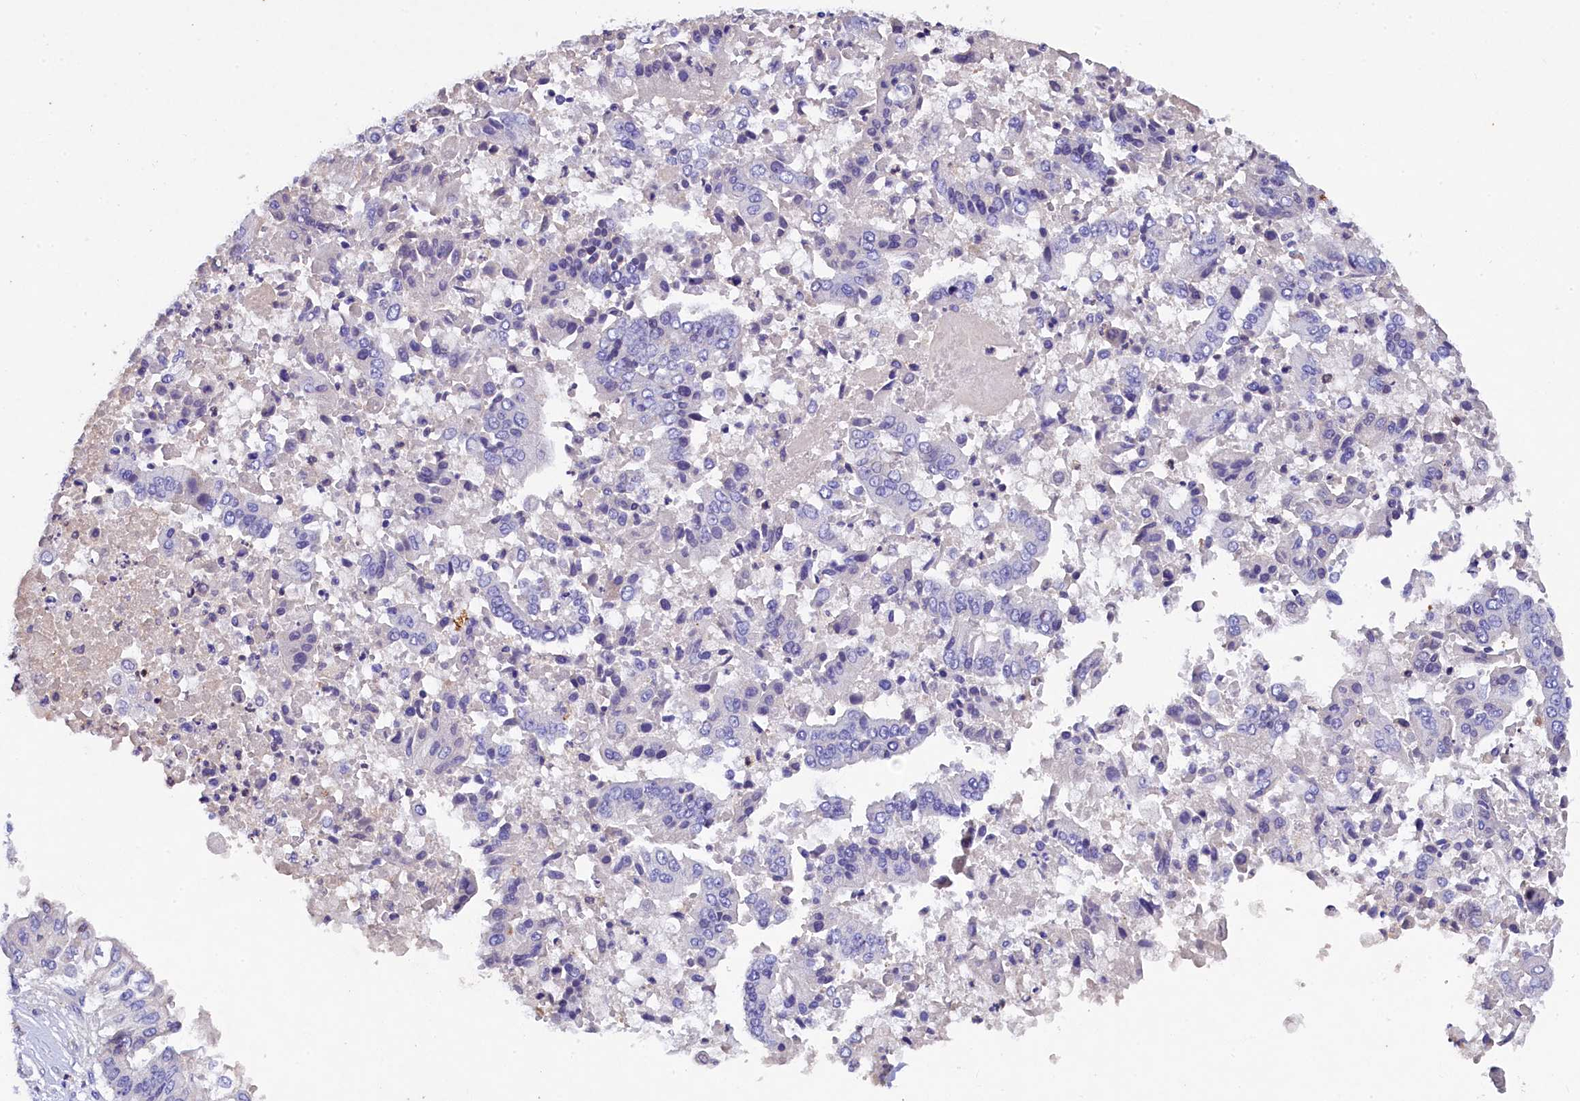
{"staining": {"intensity": "negative", "quantity": "none", "location": "none"}, "tissue": "pancreatic cancer", "cell_type": "Tumor cells", "image_type": "cancer", "snomed": [{"axis": "morphology", "description": "Adenocarcinoma, NOS"}, {"axis": "topography", "description": "Pancreas"}], "caption": "The immunohistochemistry (IHC) image has no significant staining in tumor cells of adenocarcinoma (pancreatic) tissue.", "gene": "TGDS", "patient": {"sex": "female", "age": 77}}